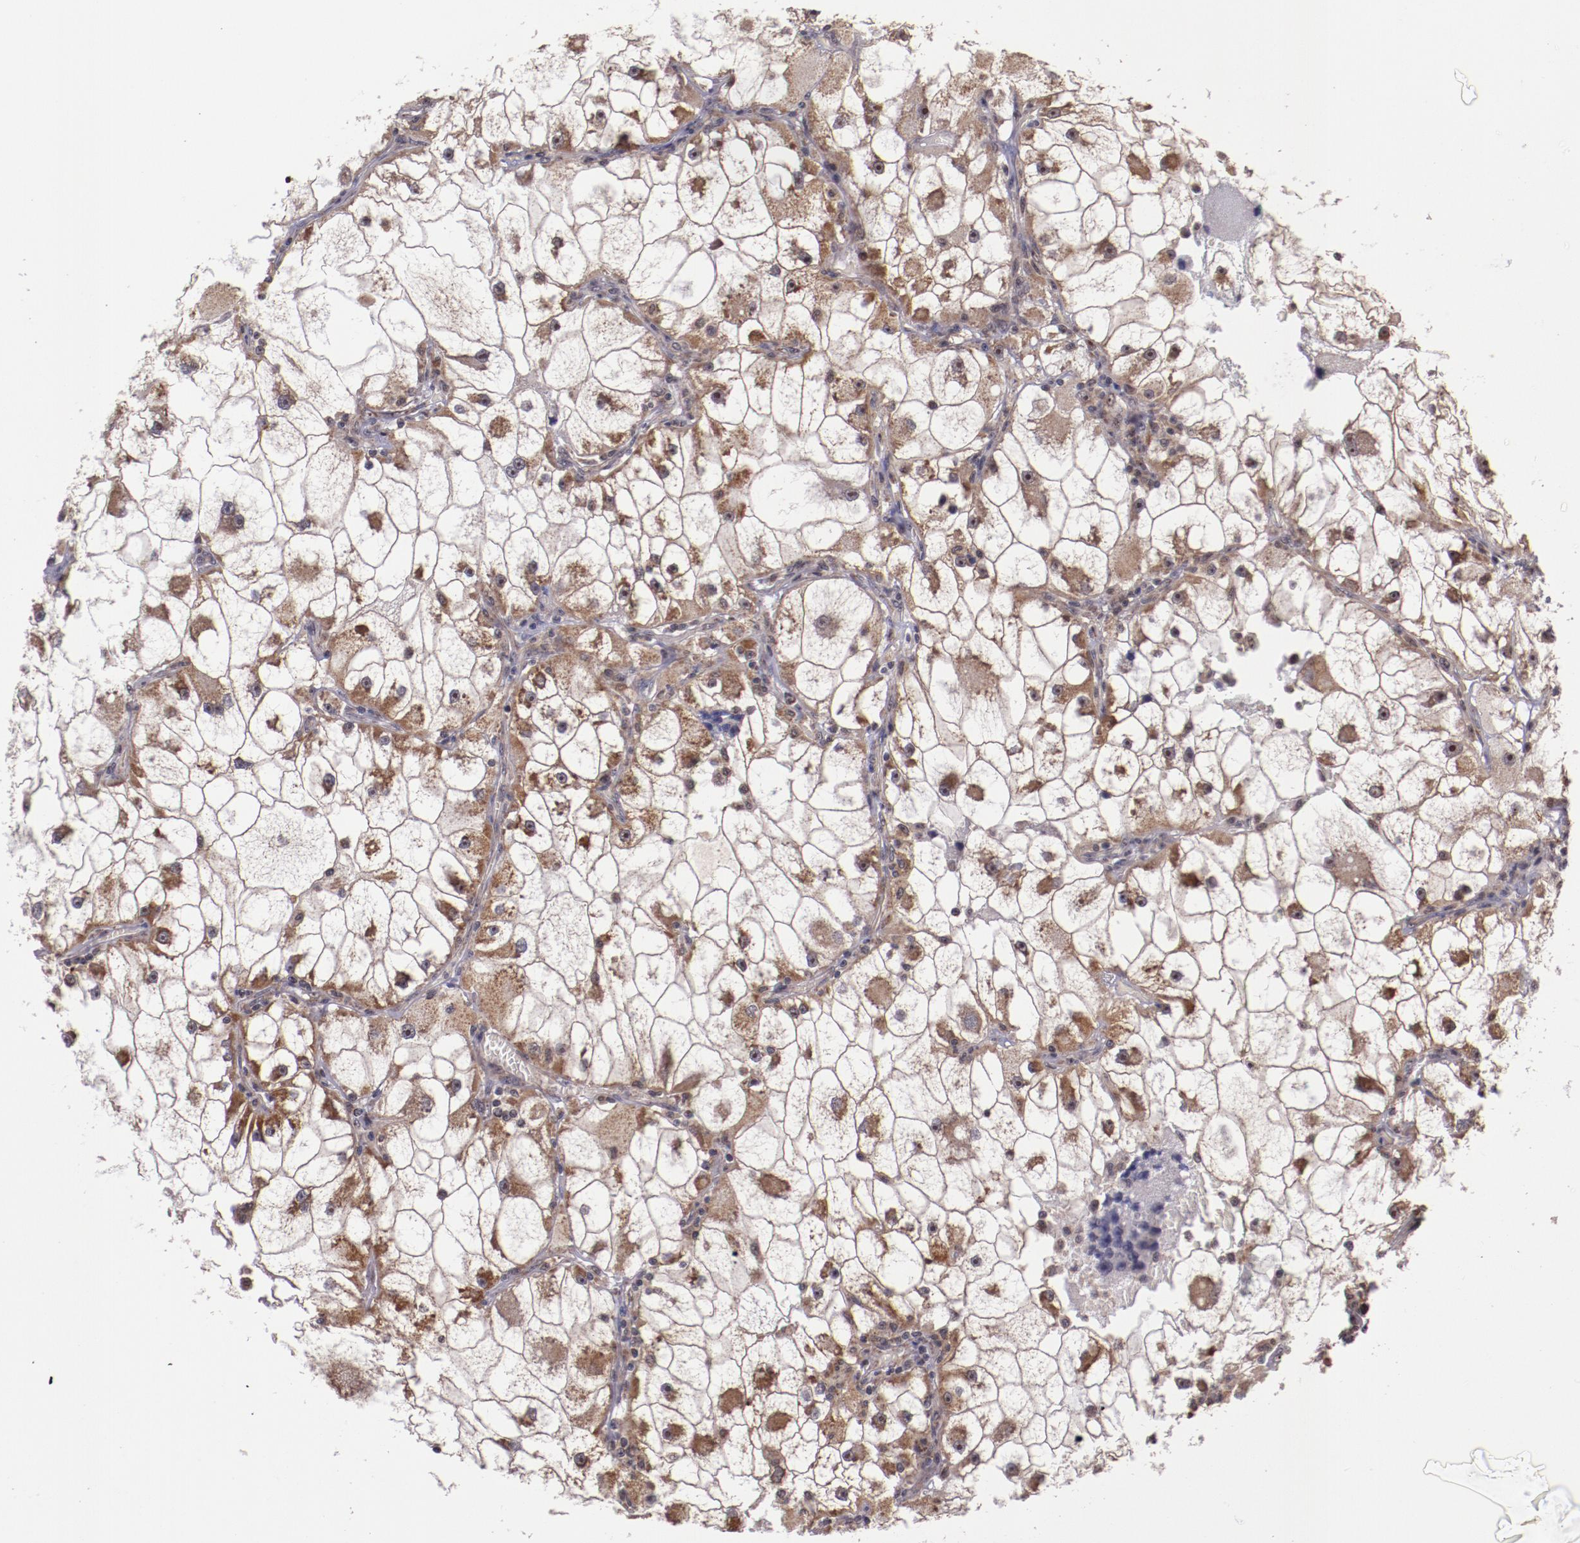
{"staining": {"intensity": "moderate", "quantity": "25%-75%", "location": "cytoplasmic/membranous"}, "tissue": "renal cancer", "cell_type": "Tumor cells", "image_type": "cancer", "snomed": [{"axis": "morphology", "description": "Adenocarcinoma, NOS"}, {"axis": "topography", "description": "Kidney"}], "caption": "Immunohistochemistry photomicrograph of neoplastic tissue: human adenocarcinoma (renal) stained using immunohistochemistry (IHC) displays medium levels of moderate protein expression localized specifically in the cytoplasmic/membranous of tumor cells, appearing as a cytoplasmic/membranous brown color.", "gene": "CECR2", "patient": {"sex": "female", "age": 73}}